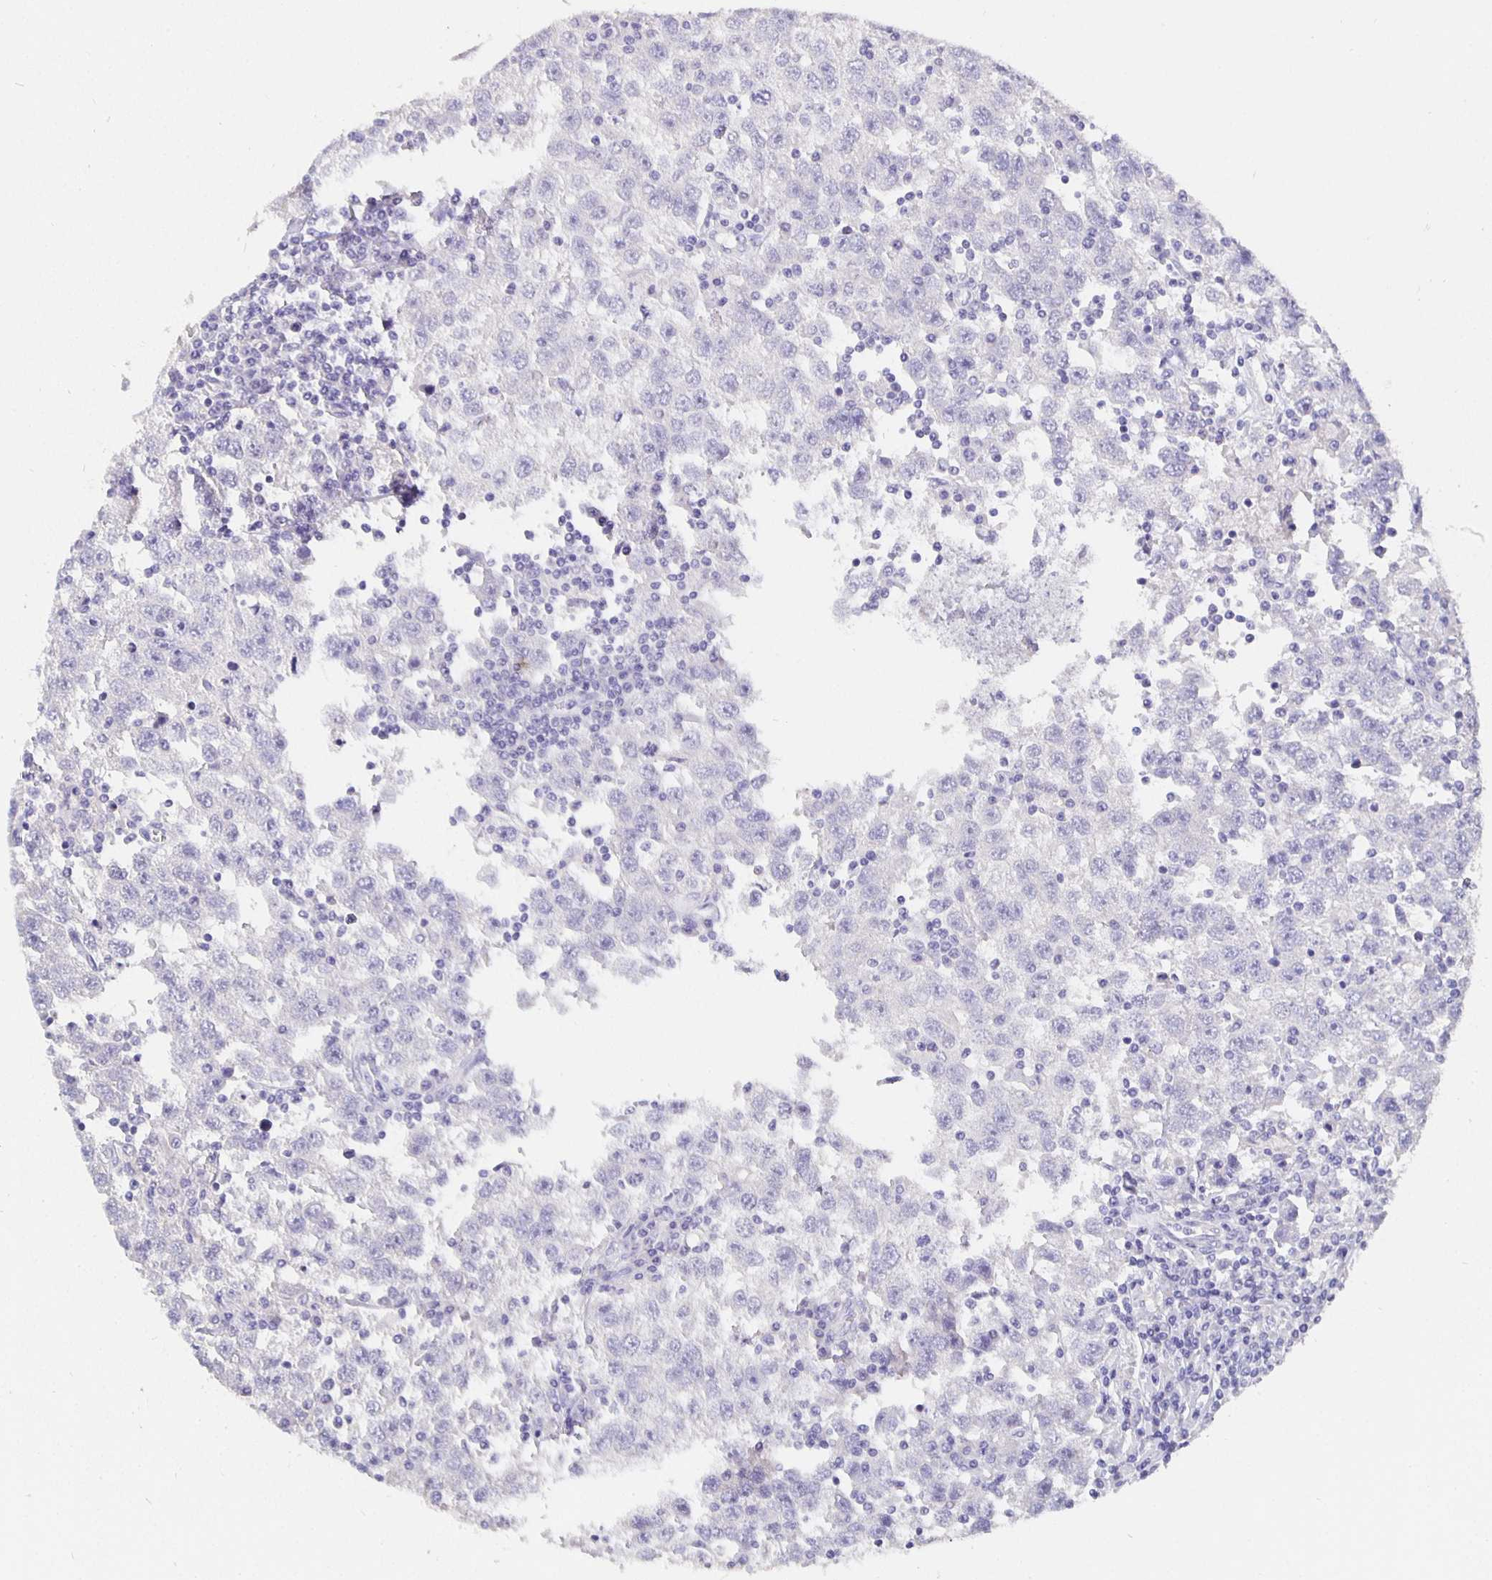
{"staining": {"intensity": "negative", "quantity": "none", "location": "none"}, "tissue": "testis cancer", "cell_type": "Tumor cells", "image_type": "cancer", "snomed": [{"axis": "morphology", "description": "Seminoma, NOS"}, {"axis": "topography", "description": "Testis"}], "caption": "Testis cancer (seminoma) was stained to show a protein in brown. There is no significant staining in tumor cells. Nuclei are stained in blue.", "gene": "CFAP74", "patient": {"sex": "male", "age": 41}}